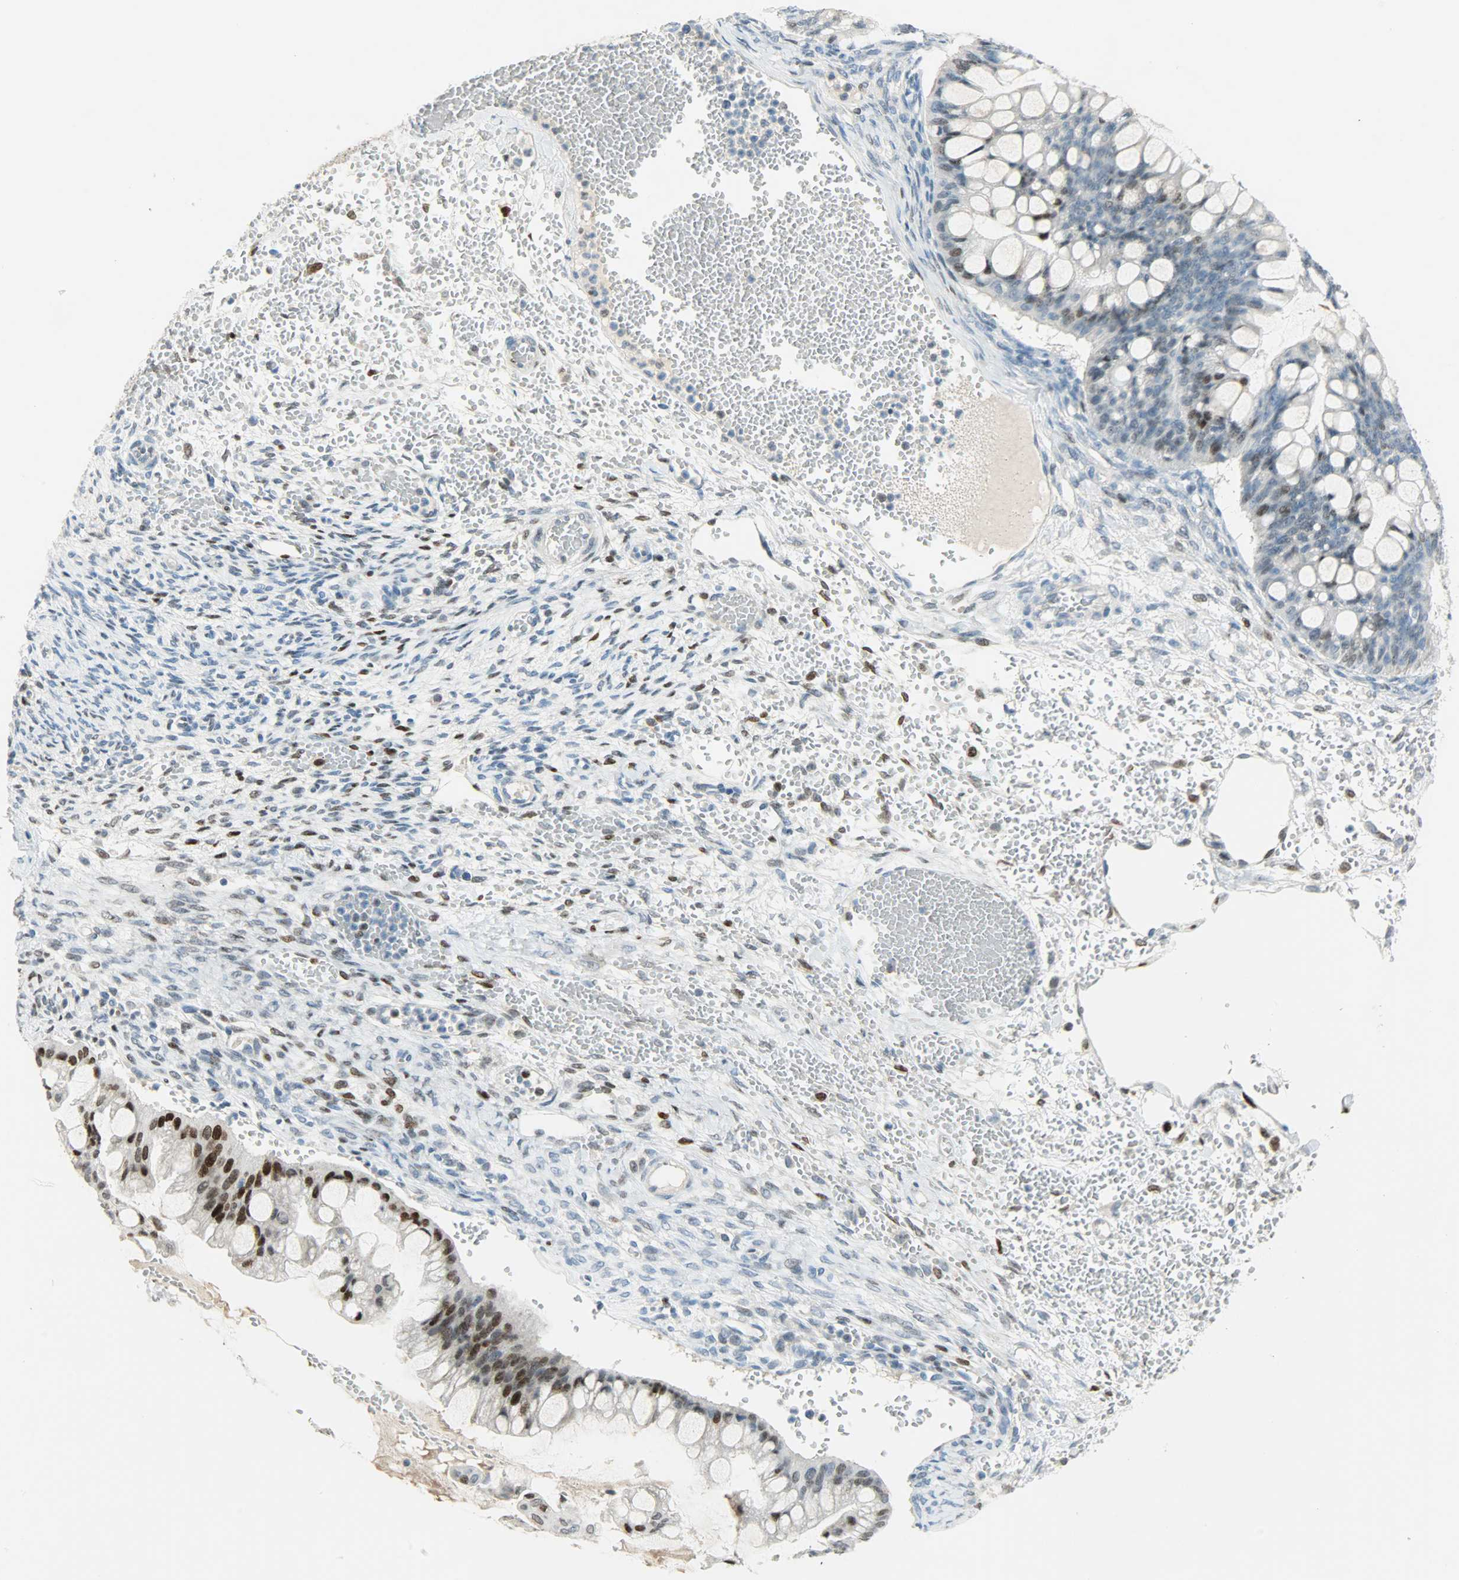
{"staining": {"intensity": "moderate", "quantity": "25%-75%", "location": "nuclear"}, "tissue": "ovarian cancer", "cell_type": "Tumor cells", "image_type": "cancer", "snomed": [{"axis": "morphology", "description": "Cystadenocarcinoma, mucinous, NOS"}, {"axis": "topography", "description": "Ovary"}], "caption": "High-magnification brightfield microscopy of ovarian mucinous cystadenocarcinoma stained with DAB (brown) and counterstained with hematoxylin (blue). tumor cells exhibit moderate nuclear positivity is seen in approximately25%-75% of cells.", "gene": "JUNB", "patient": {"sex": "female", "age": 73}}